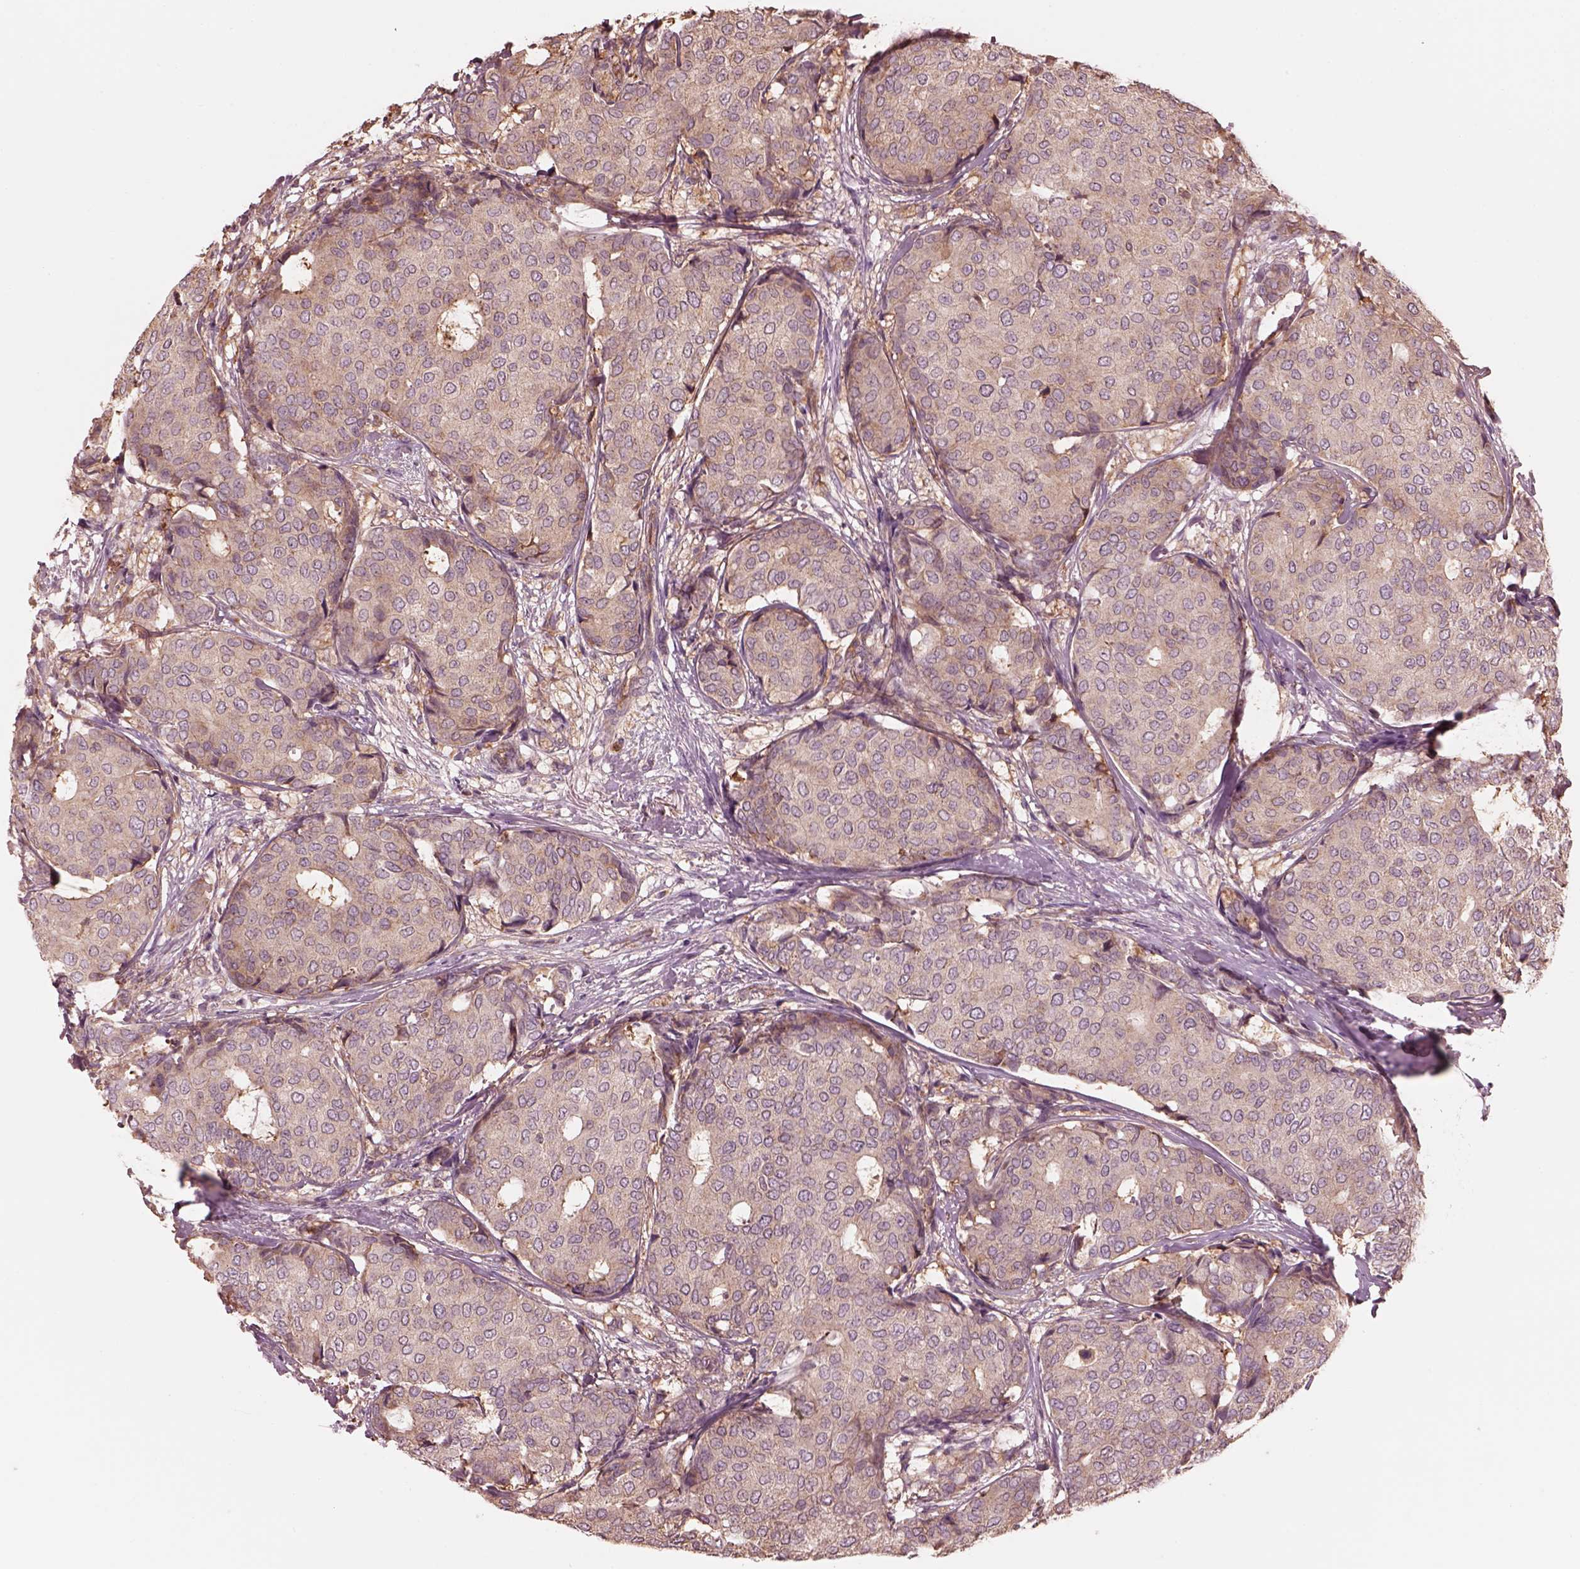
{"staining": {"intensity": "weak", "quantity": ">75%", "location": "cytoplasmic/membranous"}, "tissue": "breast cancer", "cell_type": "Tumor cells", "image_type": "cancer", "snomed": [{"axis": "morphology", "description": "Duct carcinoma"}, {"axis": "topography", "description": "Breast"}], "caption": "Immunohistochemistry (DAB) staining of human breast cancer displays weak cytoplasmic/membranous protein staining in approximately >75% of tumor cells. (DAB IHC, brown staining for protein, blue staining for nuclei).", "gene": "STK33", "patient": {"sex": "female", "age": 75}}